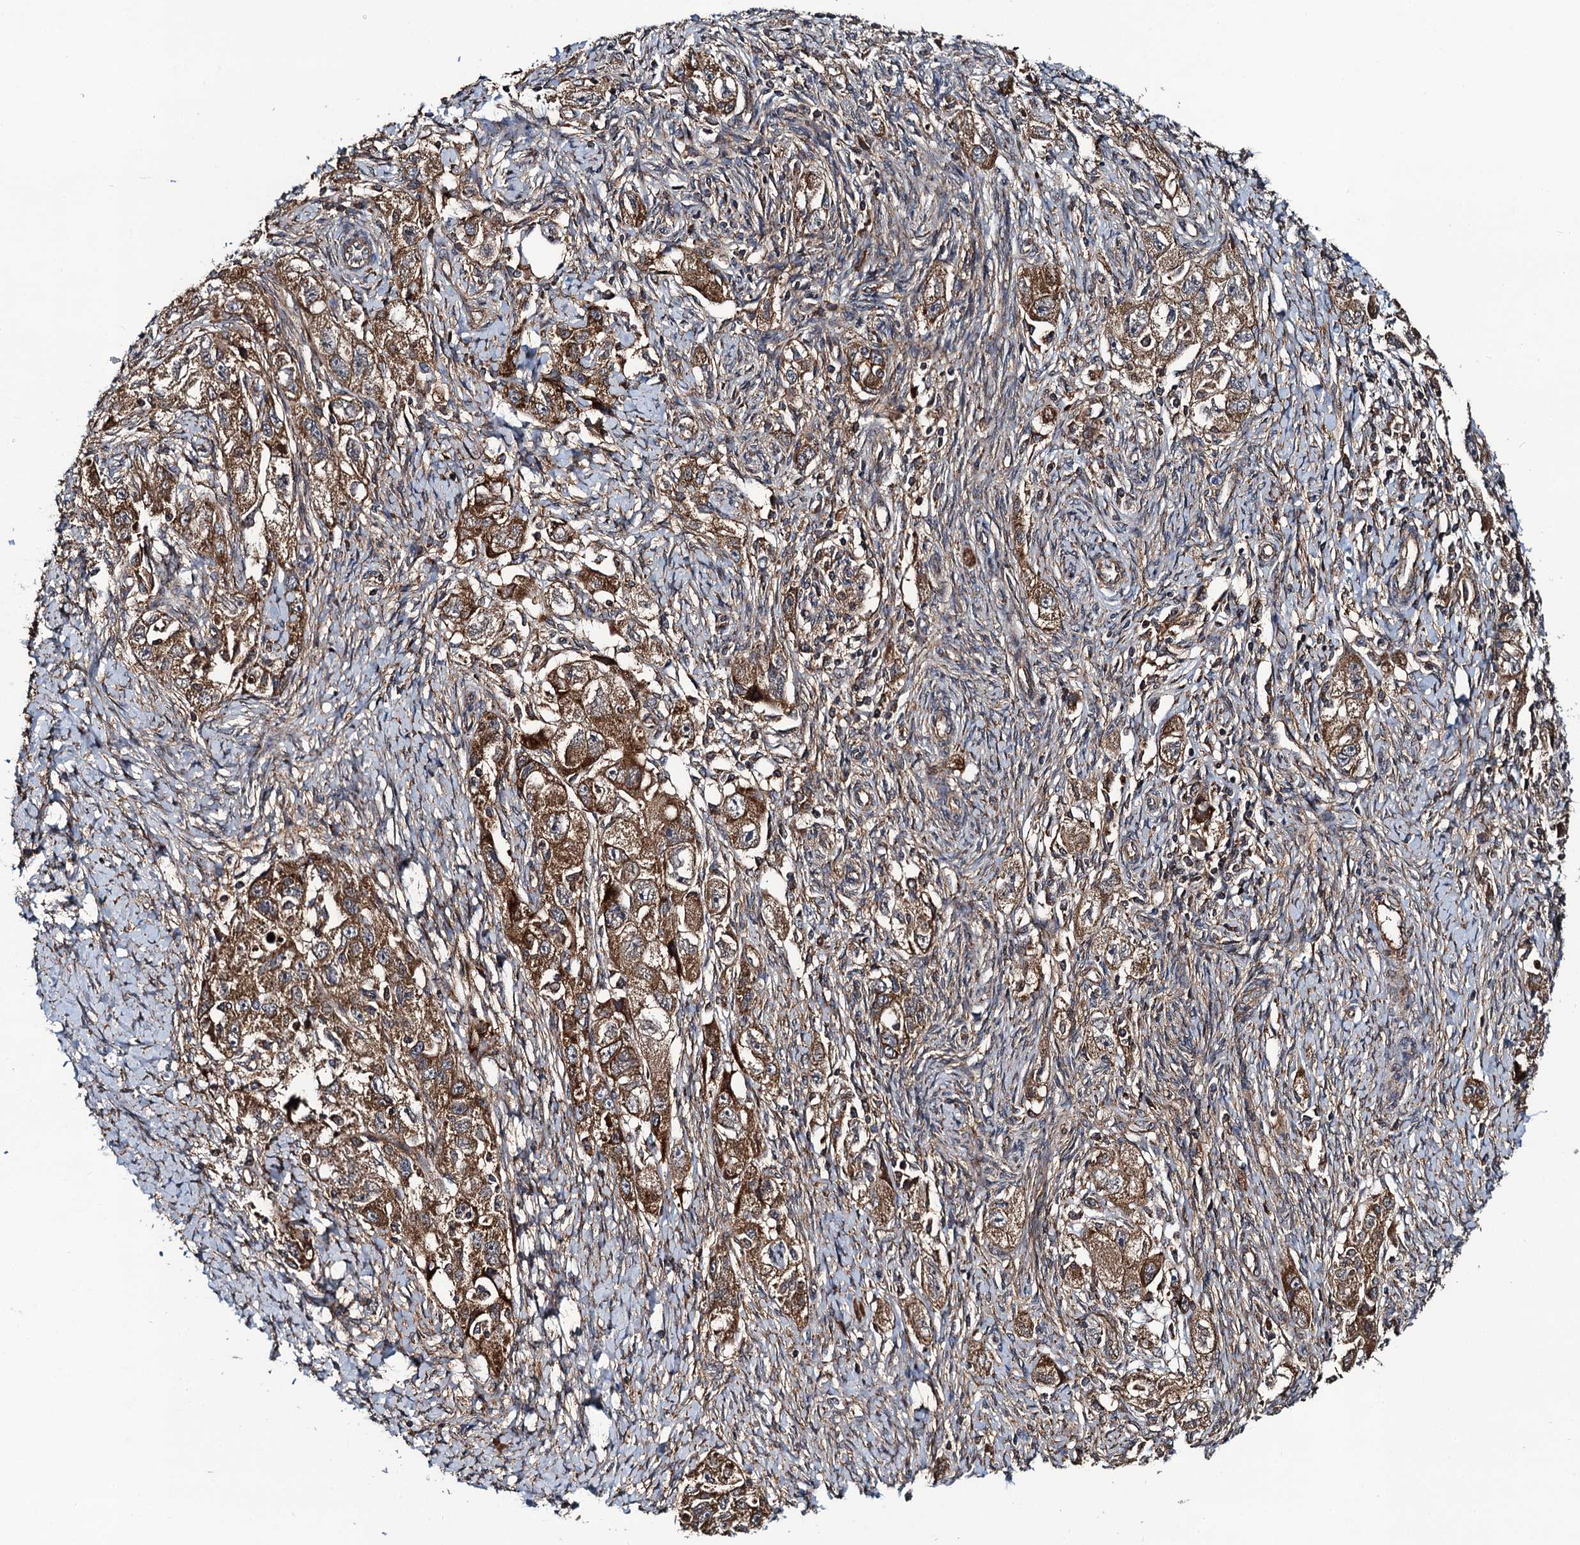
{"staining": {"intensity": "strong", "quantity": ">75%", "location": "cytoplasmic/membranous"}, "tissue": "ovarian cancer", "cell_type": "Tumor cells", "image_type": "cancer", "snomed": [{"axis": "morphology", "description": "Carcinoma, NOS"}, {"axis": "morphology", "description": "Cystadenocarcinoma, serous, NOS"}, {"axis": "topography", "description": "Ovary"}], "caption": "Strong cytoplasmic/membranous staining for a protein is appreciated in approximately >75% of tumor cells of ovarian serous cystadenocarcinoma using immunohistochemistry.", "gene": "NEK1", "patient": {"sex": "female", "age": 69}}